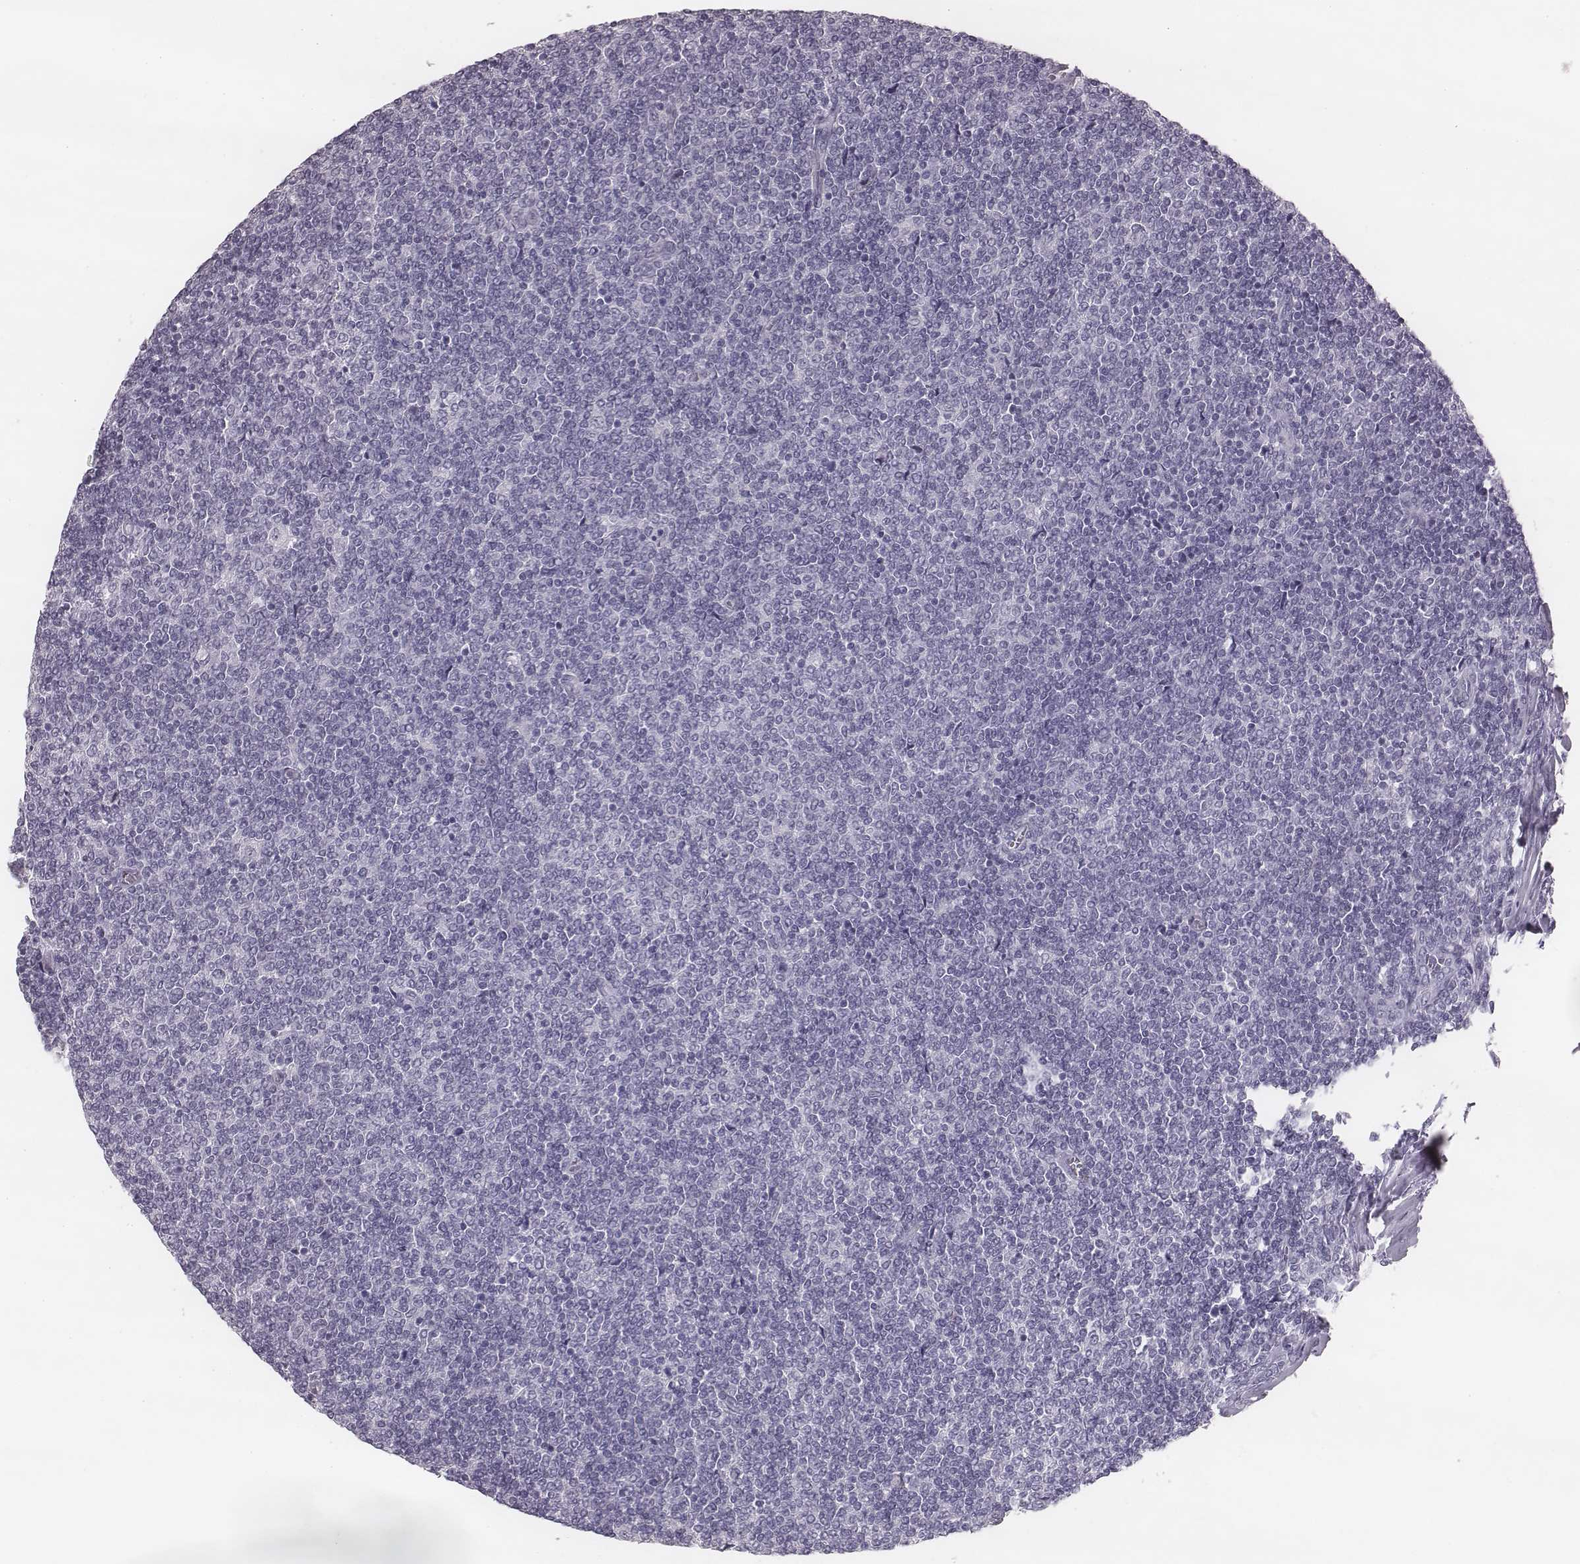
{"staining": {"intensity": "negative", "quantity": "none", "location": "none"}, "tissue": "lymphoma", "cell_type": "Tumor cells", "image_type": "cancer", "snomed": [{"axis": "morphology", "description": "Malignant lymphoma, non-Hodgkin's type, Low grade"}, {"axis": "topography", "description": "Lymph node"}], "caption": "High magnification brightfield microscopy of lymphoma stained with DAB (3,3'-diaminobenzidine) (brown) and counterstained with hematoxylin (blue): tumor cells show no significant positivity. Nuclei are stained in blue.", "gene": "KRT74", "patient": {"sex": "male", "age": 52}}